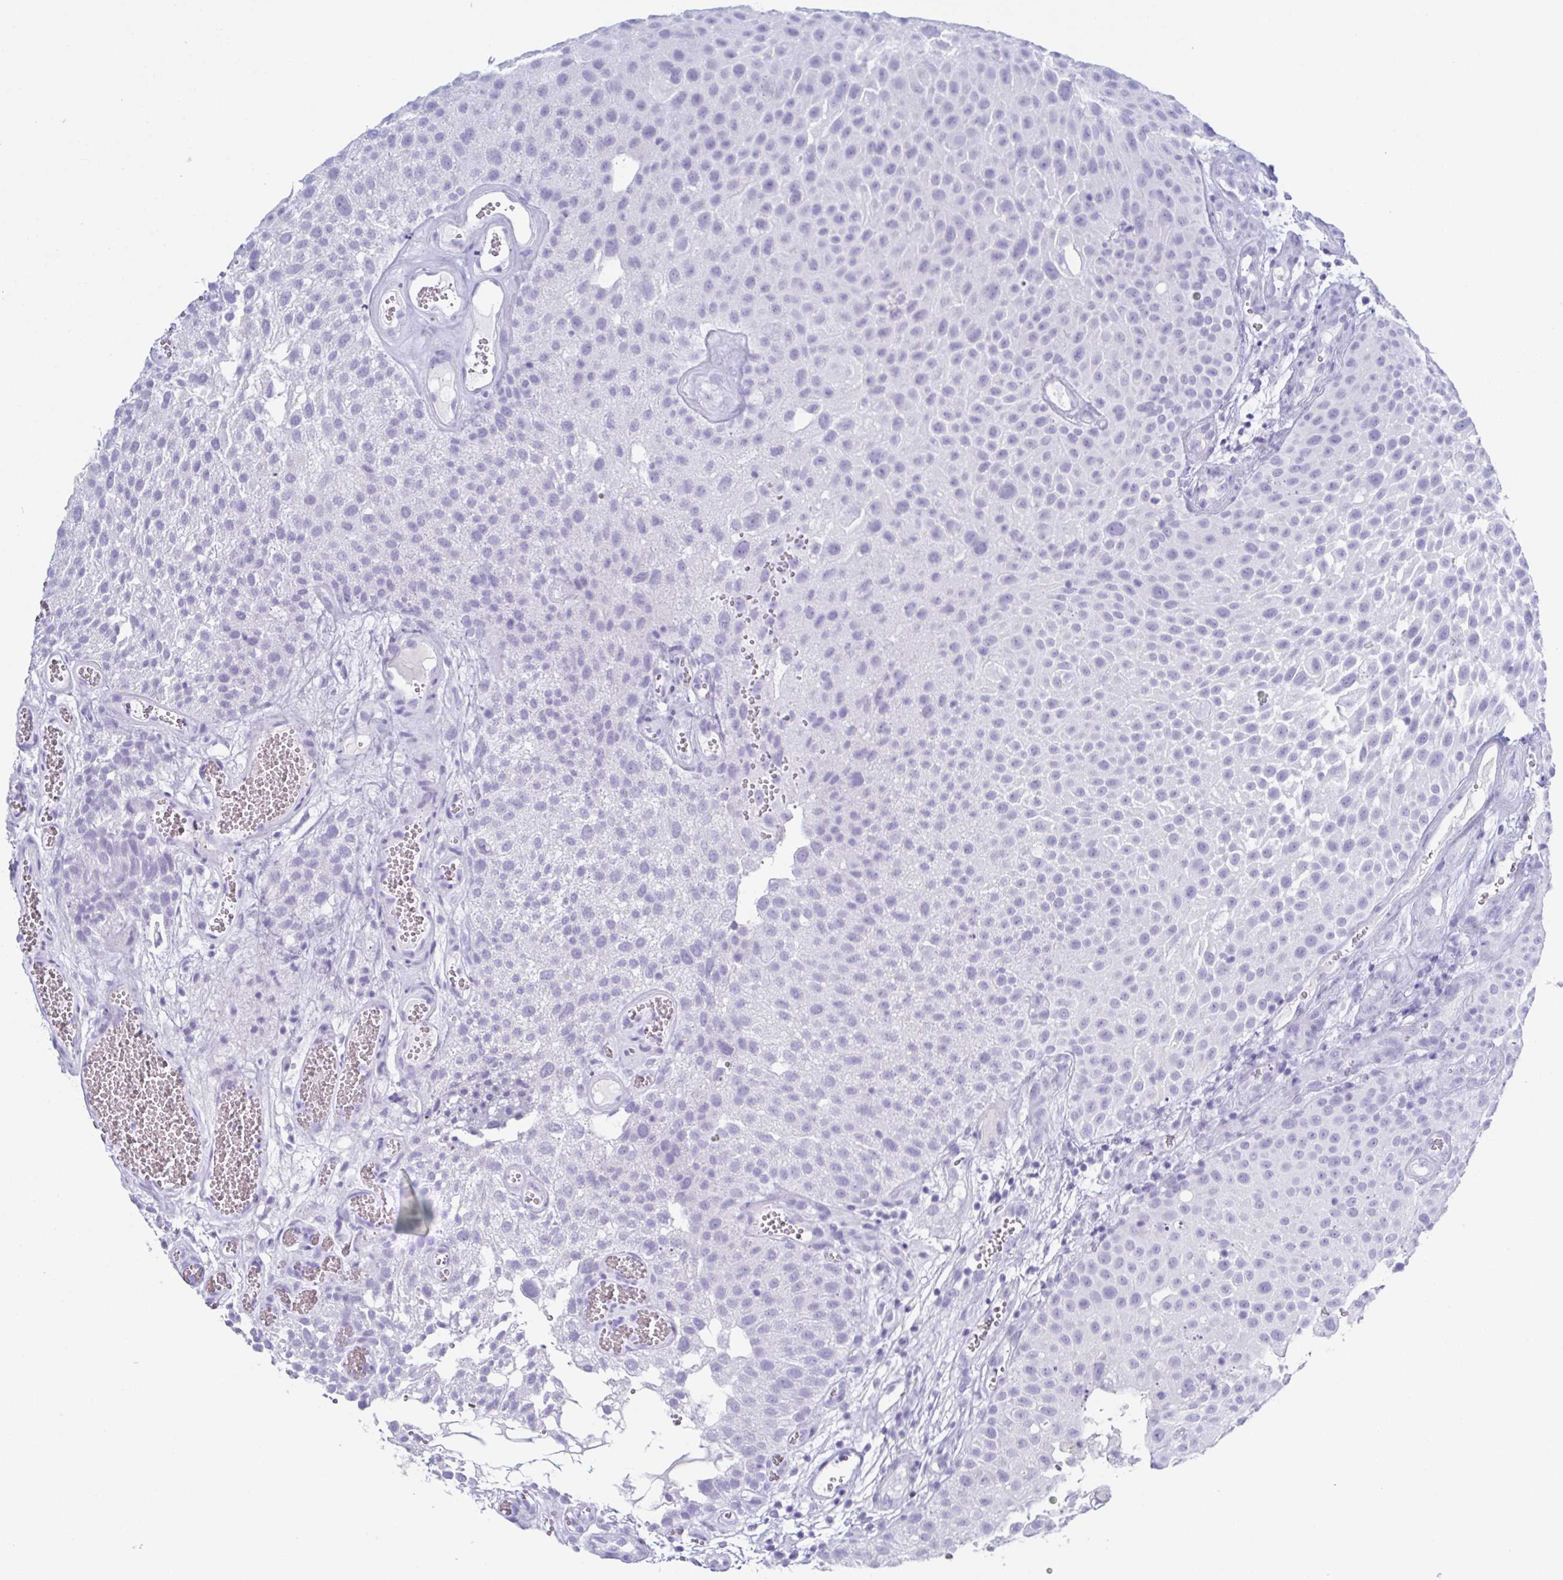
{"staining": {"intensity": "negative", "quantity": "none", "location": "none"}, "tissue": "urothelial cancer", "cell_type": "Tumor cells", "image_type": "cancer", "snomed": [{"axis": "morphology", "description": "Urothelial carcinoma, Low grade"}, {"axis": "topography", "description": "Urinary bladder"}], "caption": "IHC of human urothelial cancer shows no expression in tumor cells.", "gene": "ZG16B", "patient": {"sex": "male", "age": 72}}